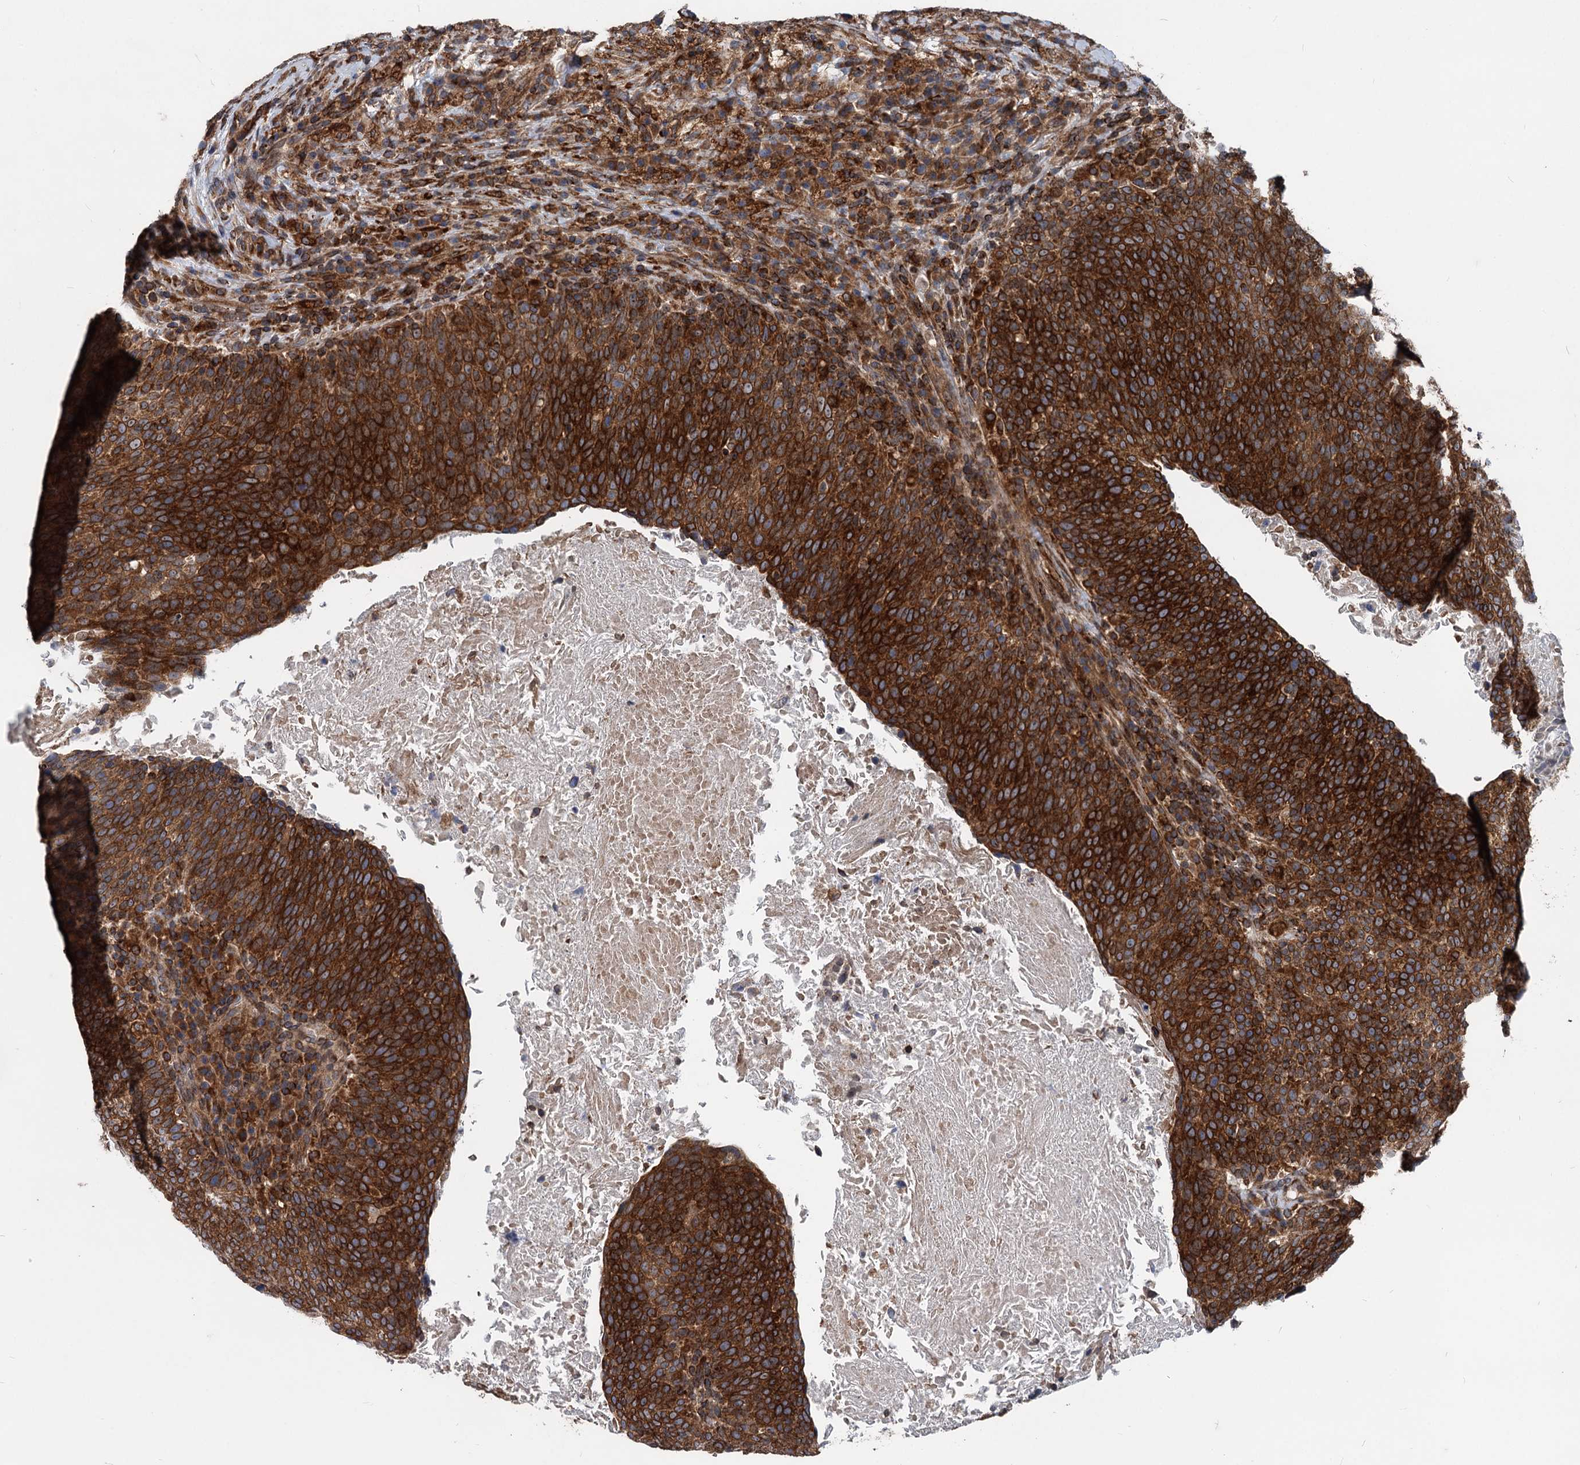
{"staining": {"intensity": "strong", "quantity": ">75%", "location": "cytoplasmic/membranous"}, "tissue": "head and neck cancer", "cell_type": "Tumor cells", "image_type": "cancer", "snomed": [{"axis": "morphology", "description": "Squamous cell carcinoma, NOS"}, {"axis": "morphology", "description": "Squamous cell carcinoma, metastatic, NOS"}, {"axis": "topography", "description": "Lymph node"}, {"axis": "topography", "description": "Head-Neck"}], "caption": "Immunohistochemical staining of human head and neck cancer exhibits high levels of strong cytoplasmic/membranous protein staining in approximately >75% of tumor cells. (brown staining indicates protein expression, while blue staining denotes nuclei).", "gene": "STIM1", "patient": {"sex": "male", "age": 62}}